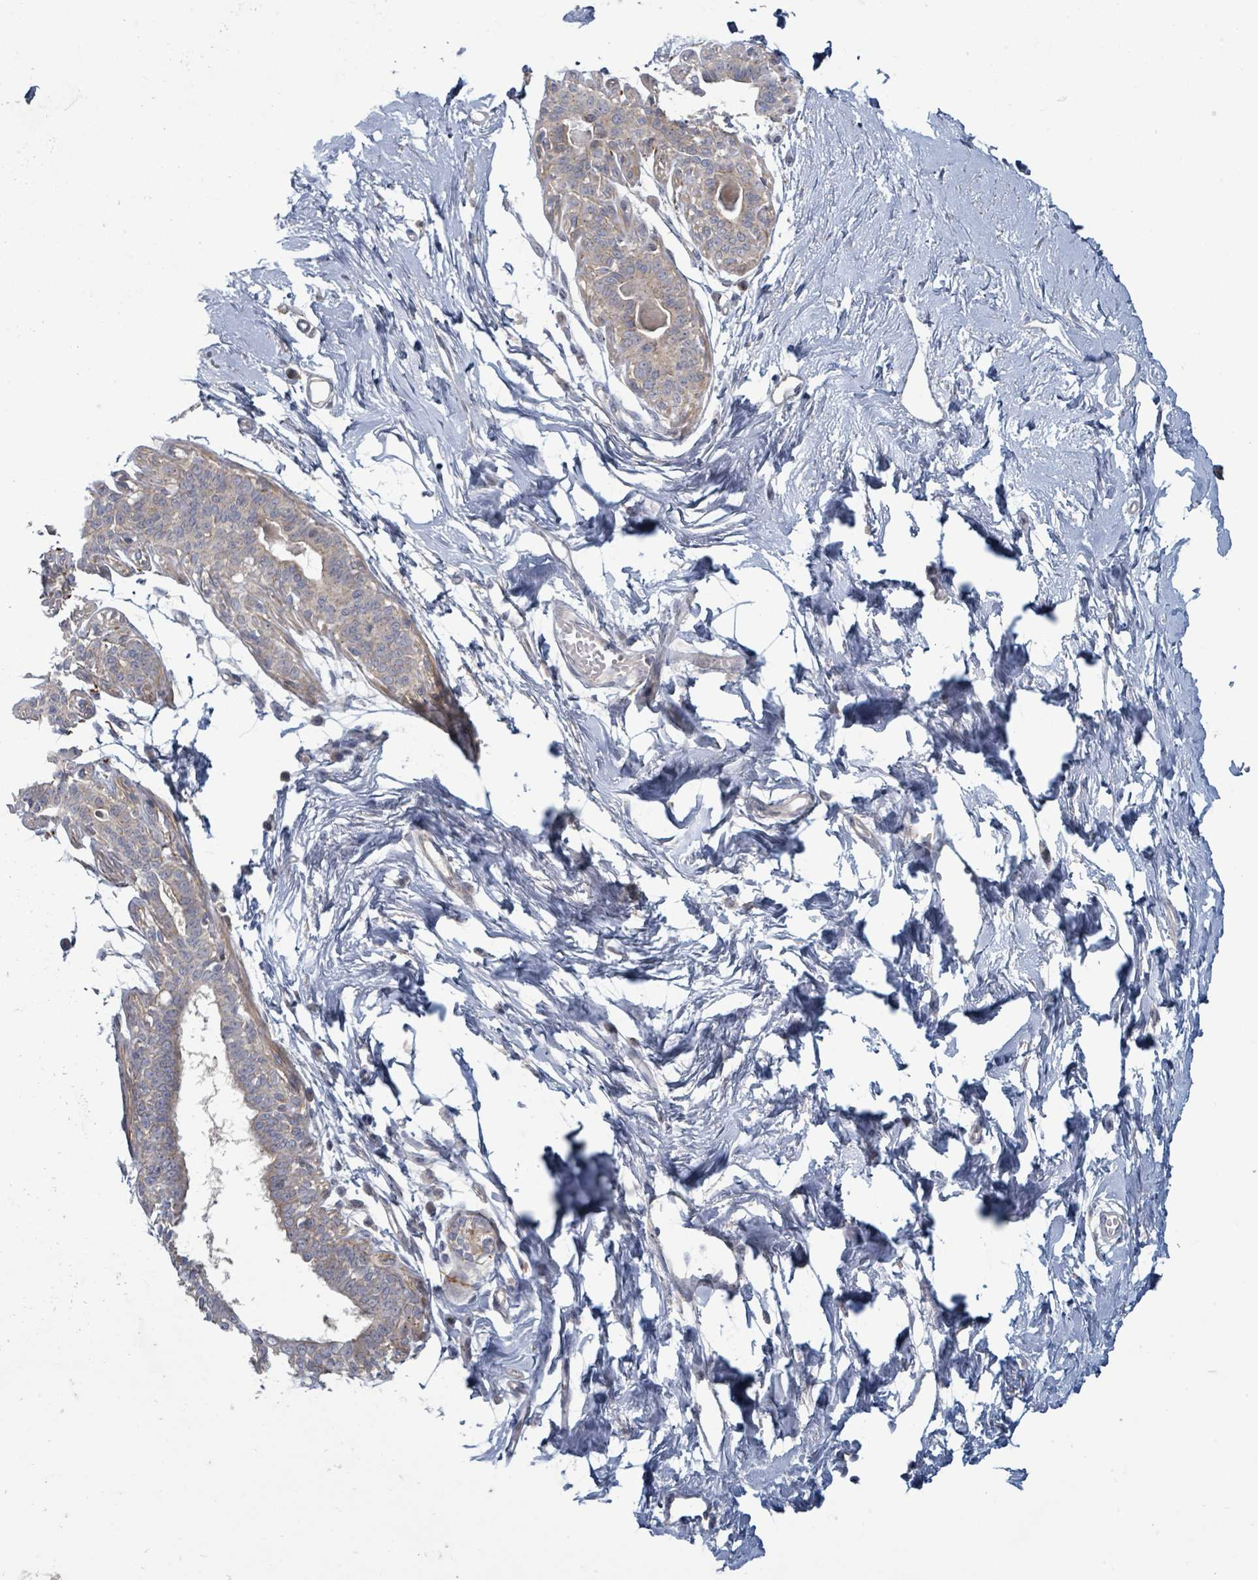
{"staining": {"intensity": "negative", "quantity": "none", "location": "none"}, "tissue": "breast", "cell_type": "Adipocytes", "image_type": "normal", "snomed": [{"axis": "morphology", "description": "Normal tissue, NOS"}, {"axis": "topography", "description": "Breast"}], "caption": "The image shows no staining of adipocytes in normal breast. (Stains: DAB (3,3'-diaminobenzidine) IHC with hematoxylin counter stain, Microscopy: brightfield microscopy at high magnification).", "gene": "COL5A3", "patient": {"sex": "female", "age": 45}}